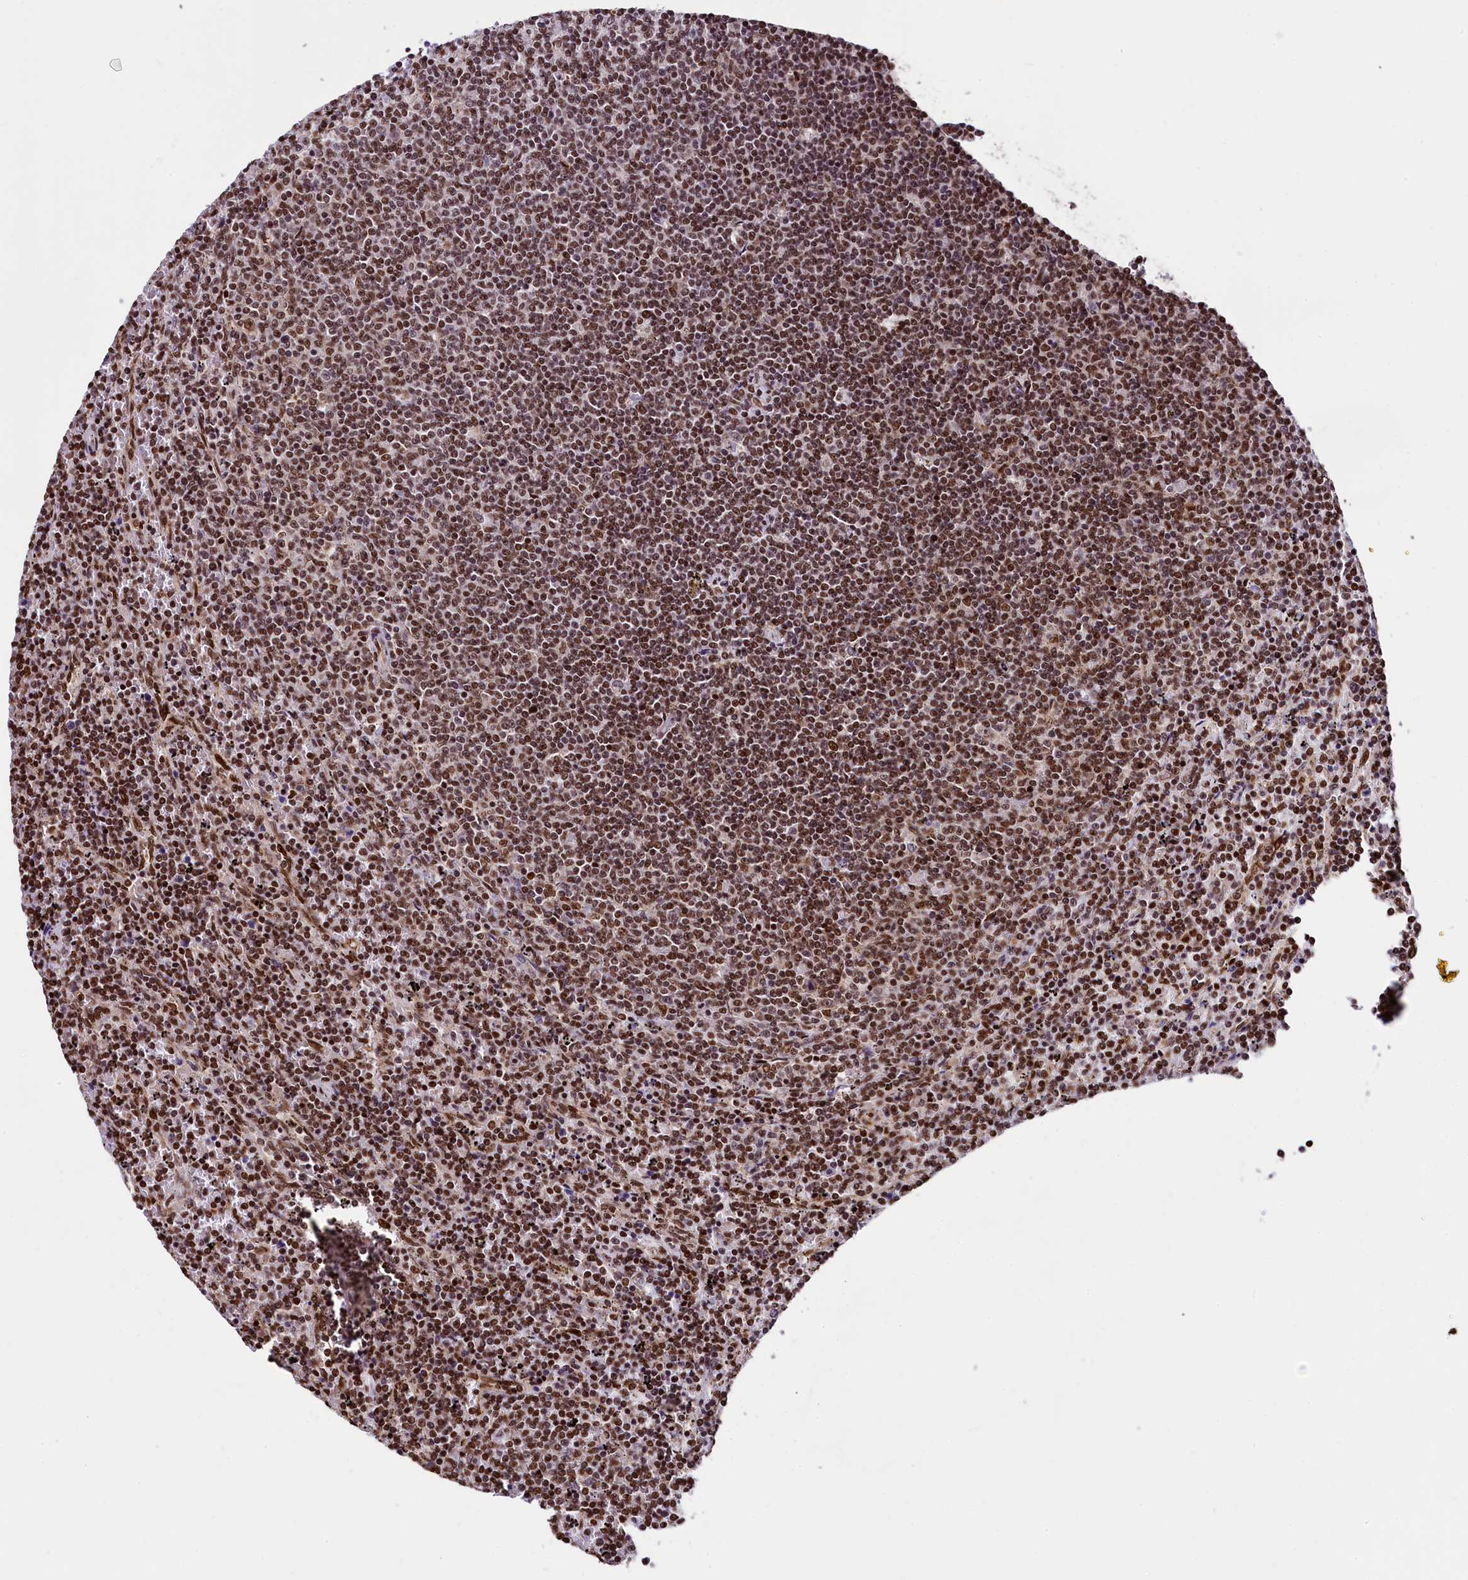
{"staining": {"intensity": "moderate", "quantity": ">75%", "location": "nuclear"}, "tissue": "lymphoma", "cell_type": "Tumor cells", "image_type": "cancer", "snomed": [{"axis": "morphology", "description": "Malignant lymphoma, non-Hodgkin's type, Low grade"}, {"axis": "topography", "description": "Spleen"}], "caption": "Protein expression analysis of human malignant lymphoma, non-Hodgkin's type (low-grade) reveals moderate nuclear staining in about >75% of tumor cells.", "gene": "PDS5B", "patient": {"sex": "female", "age": 50}}